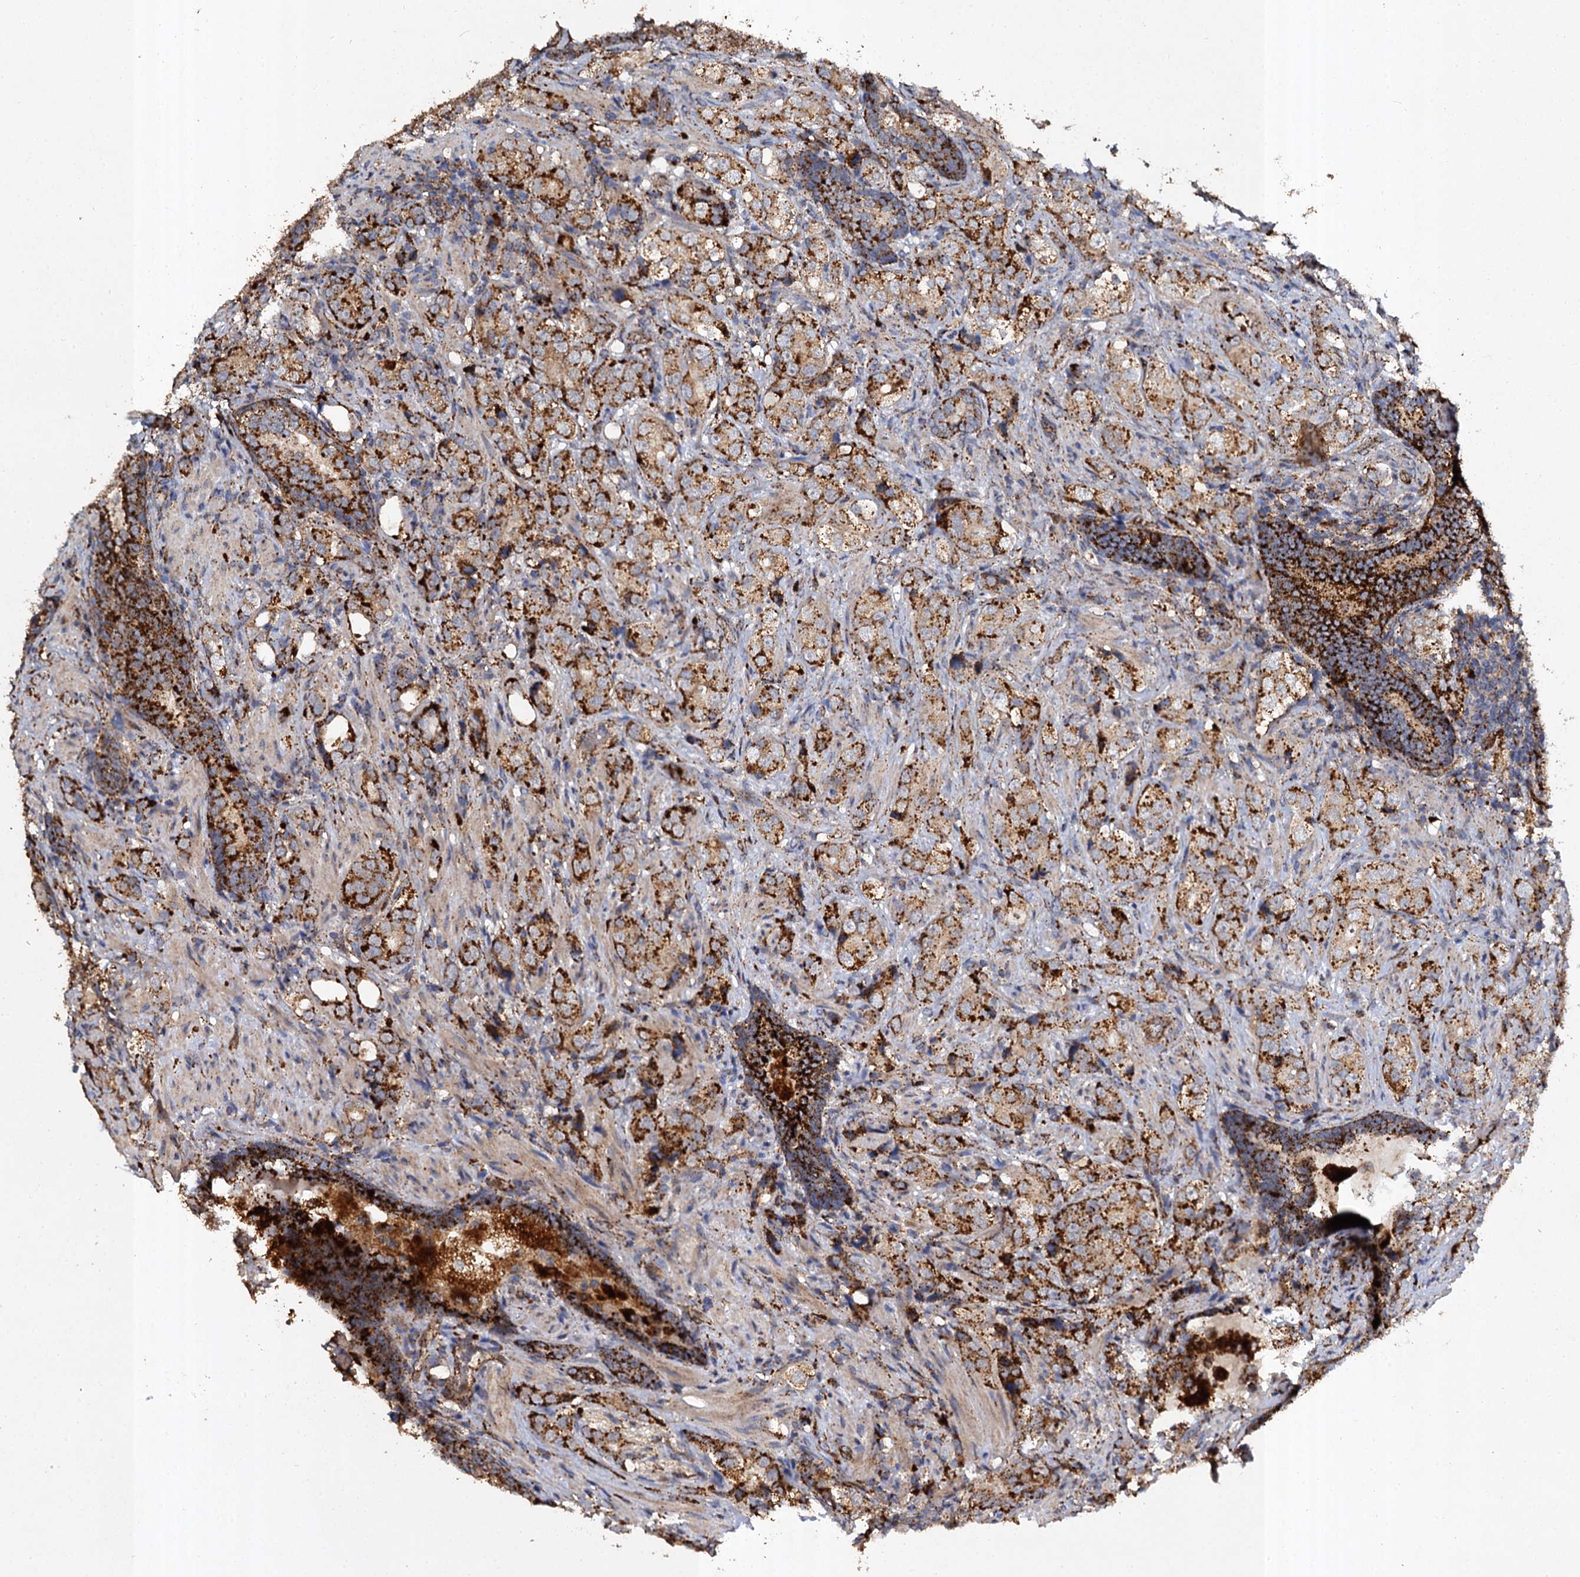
{"staining": {"intensity": "strong", "quantity": ">75%", "location": "cytoplasmic/membranous"}, "tissue": "prostate cancer", "cell_type": "Tumor cells", "image_type": "cancer", "snomed": [{"axis": "morphology", "description": "Adenocarcinoma, High grade"}, {"axis": "topography", "description": "Prostate"}], "caption": "Immunohistochemistry (IHC) of human prostate cancer exhibits high levels of strong cytoplasmic/membranous staining in approximately >75% of tumor cells. Ihc stains the protein in brown and the nuclei are stained blue.", "gene": "GBA1", "patient": {"sex": "male", "age": 63}}